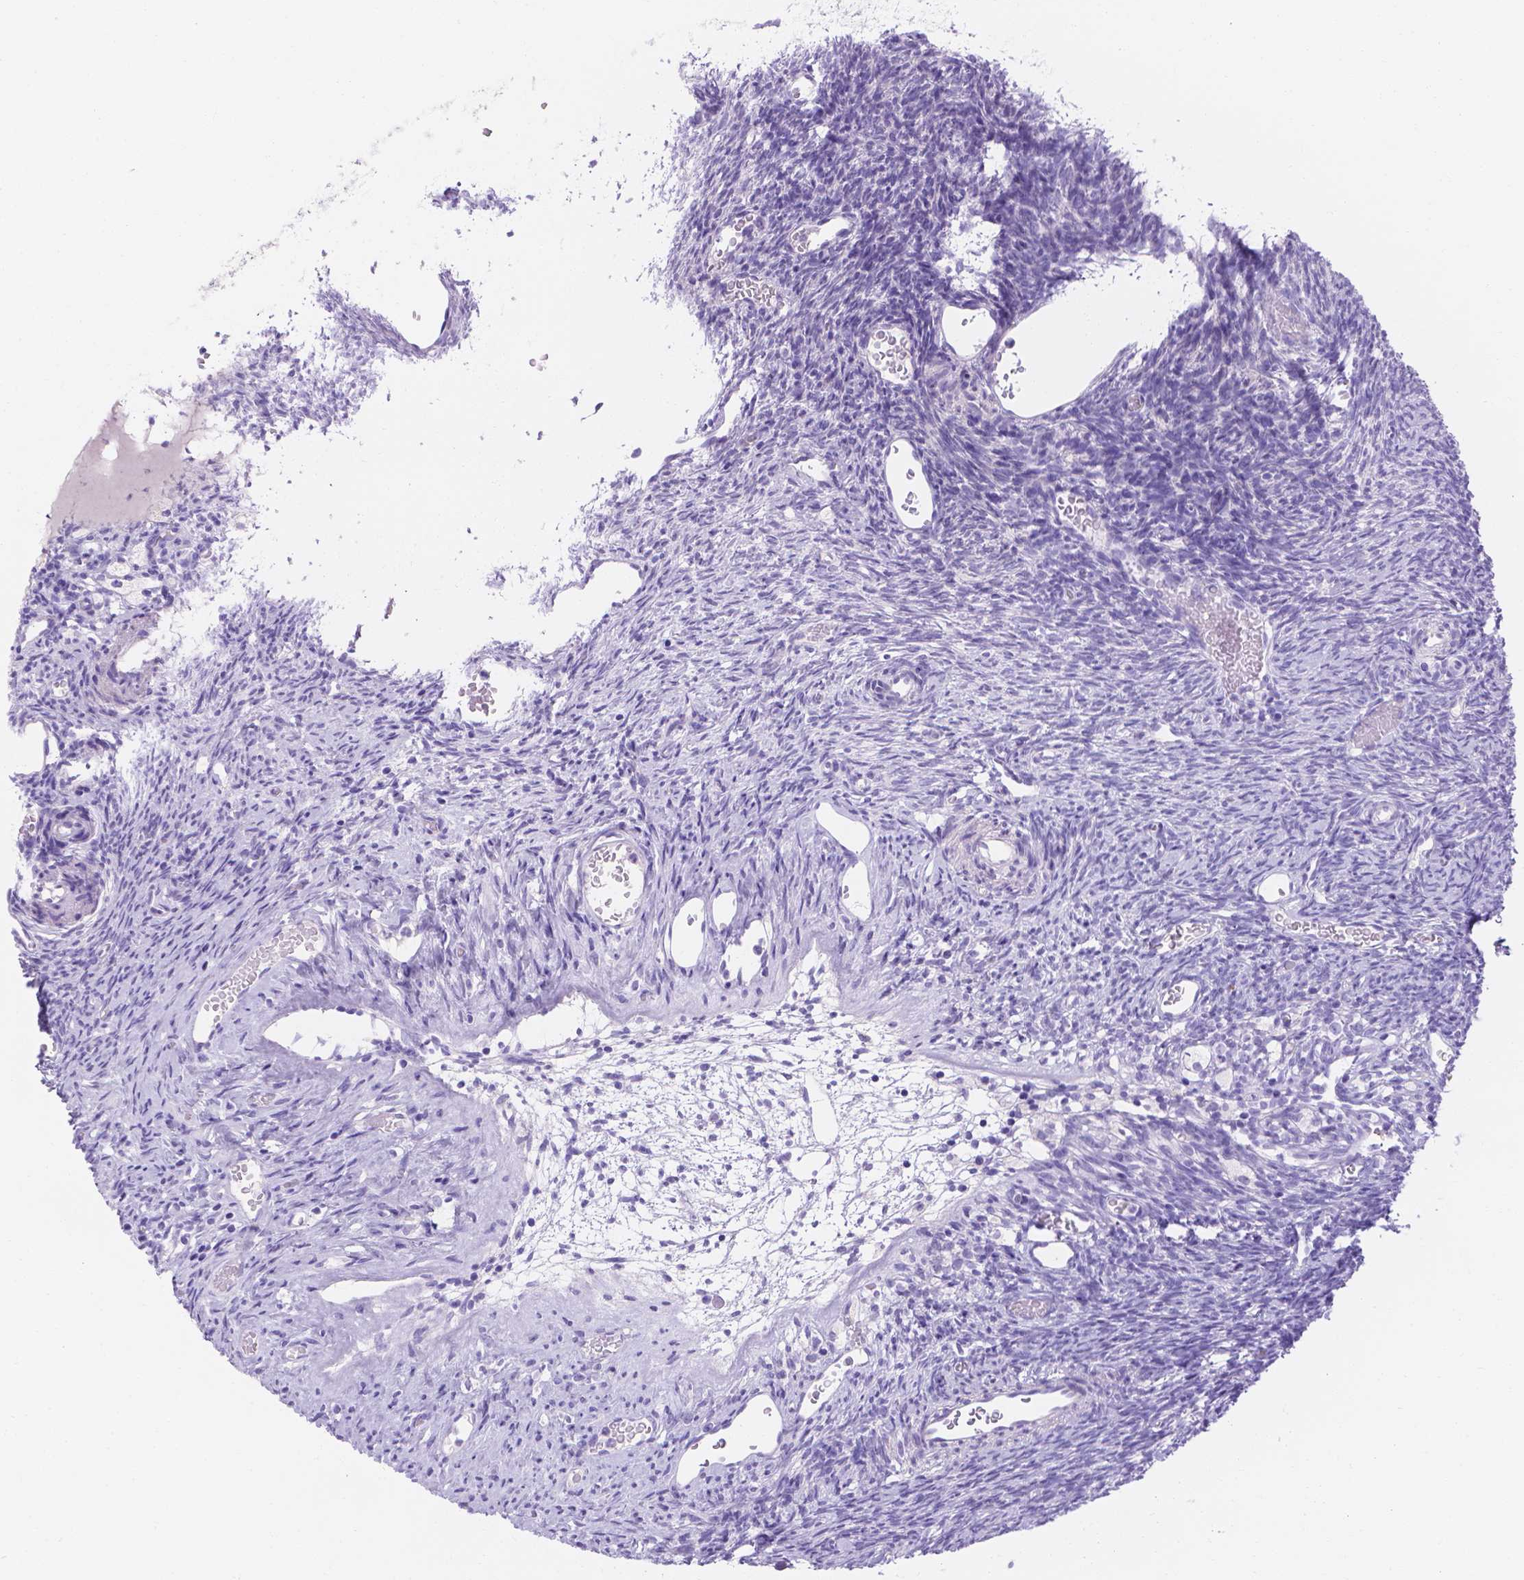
{"staining": {"intensity": "negative", "quantity": "none", "location": "none"}, "tissue": "ovary", "cell_type": "Follicle cells", "image_type": "normal", "snomed": [{"axis": "morphology", "description": "Normal tissue, NOS"}, {"axis": "topography", "description": "Ovary"}], "caption": "Immunohistochemical staining of normal human ovary shows no significant positivity in follicle cells.", "gene": "MLN", "patient": {"sex": "female", "age": 39}}